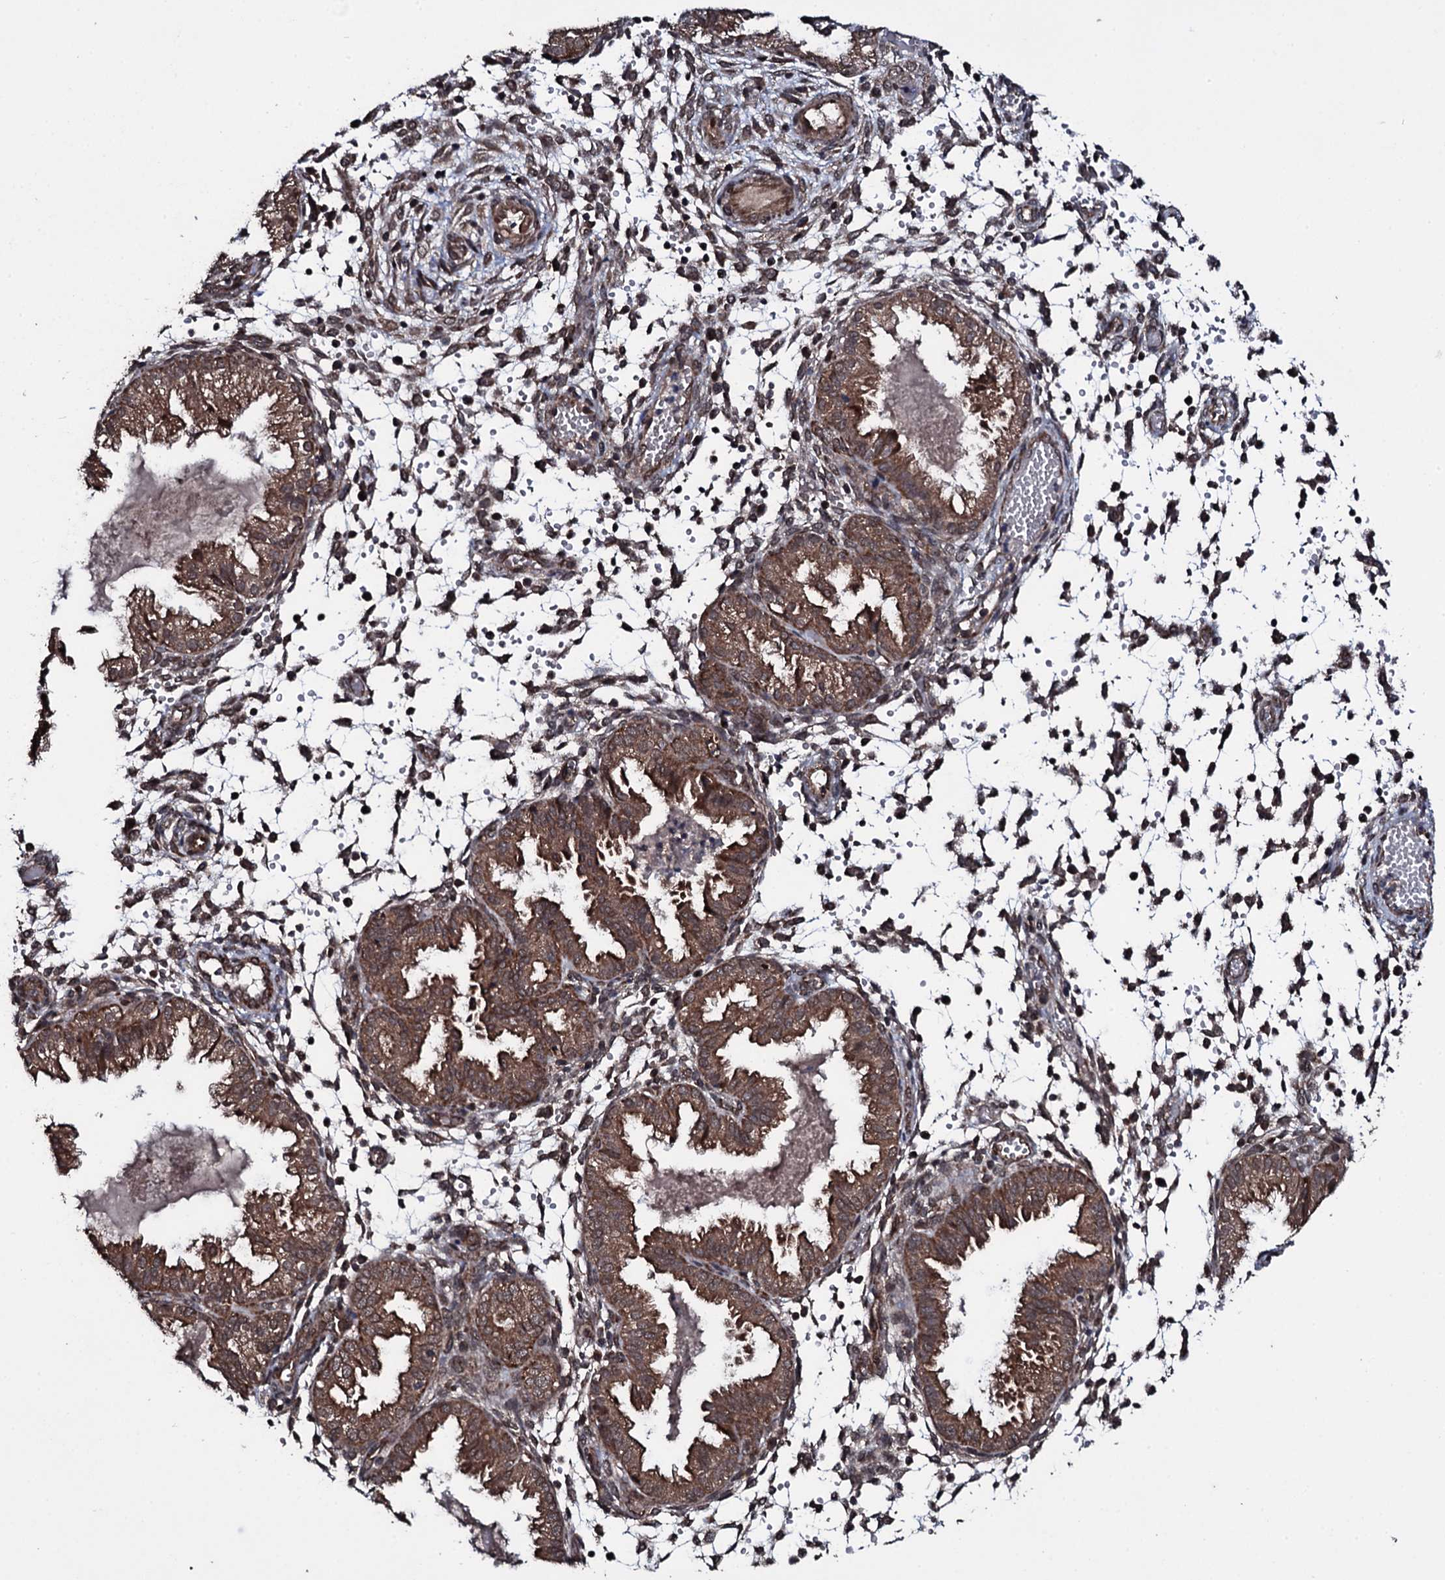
{"staining": {"intensity": "moderate", "quantity": "<25%", "location": "cytoplasmic/membranous"}, "tissue": "endometrium", "cell_type": "Cells in endometrial stroma", "image_type": "normal", "snomed": [{"axis": "morphology", "description": "Normal tissue, NOS"}, {"axis": "topography", "description": "Endometrium"}], "caption": "Immunohistochemical staining of benign human endometrium reveals <25% levels of moderate cytoplasmic/membranous protein positivity in approximately <25% of cells in endometrial stroma.", "gene": "MRPS31", "patient": {"sex": "female", "age": 33}}